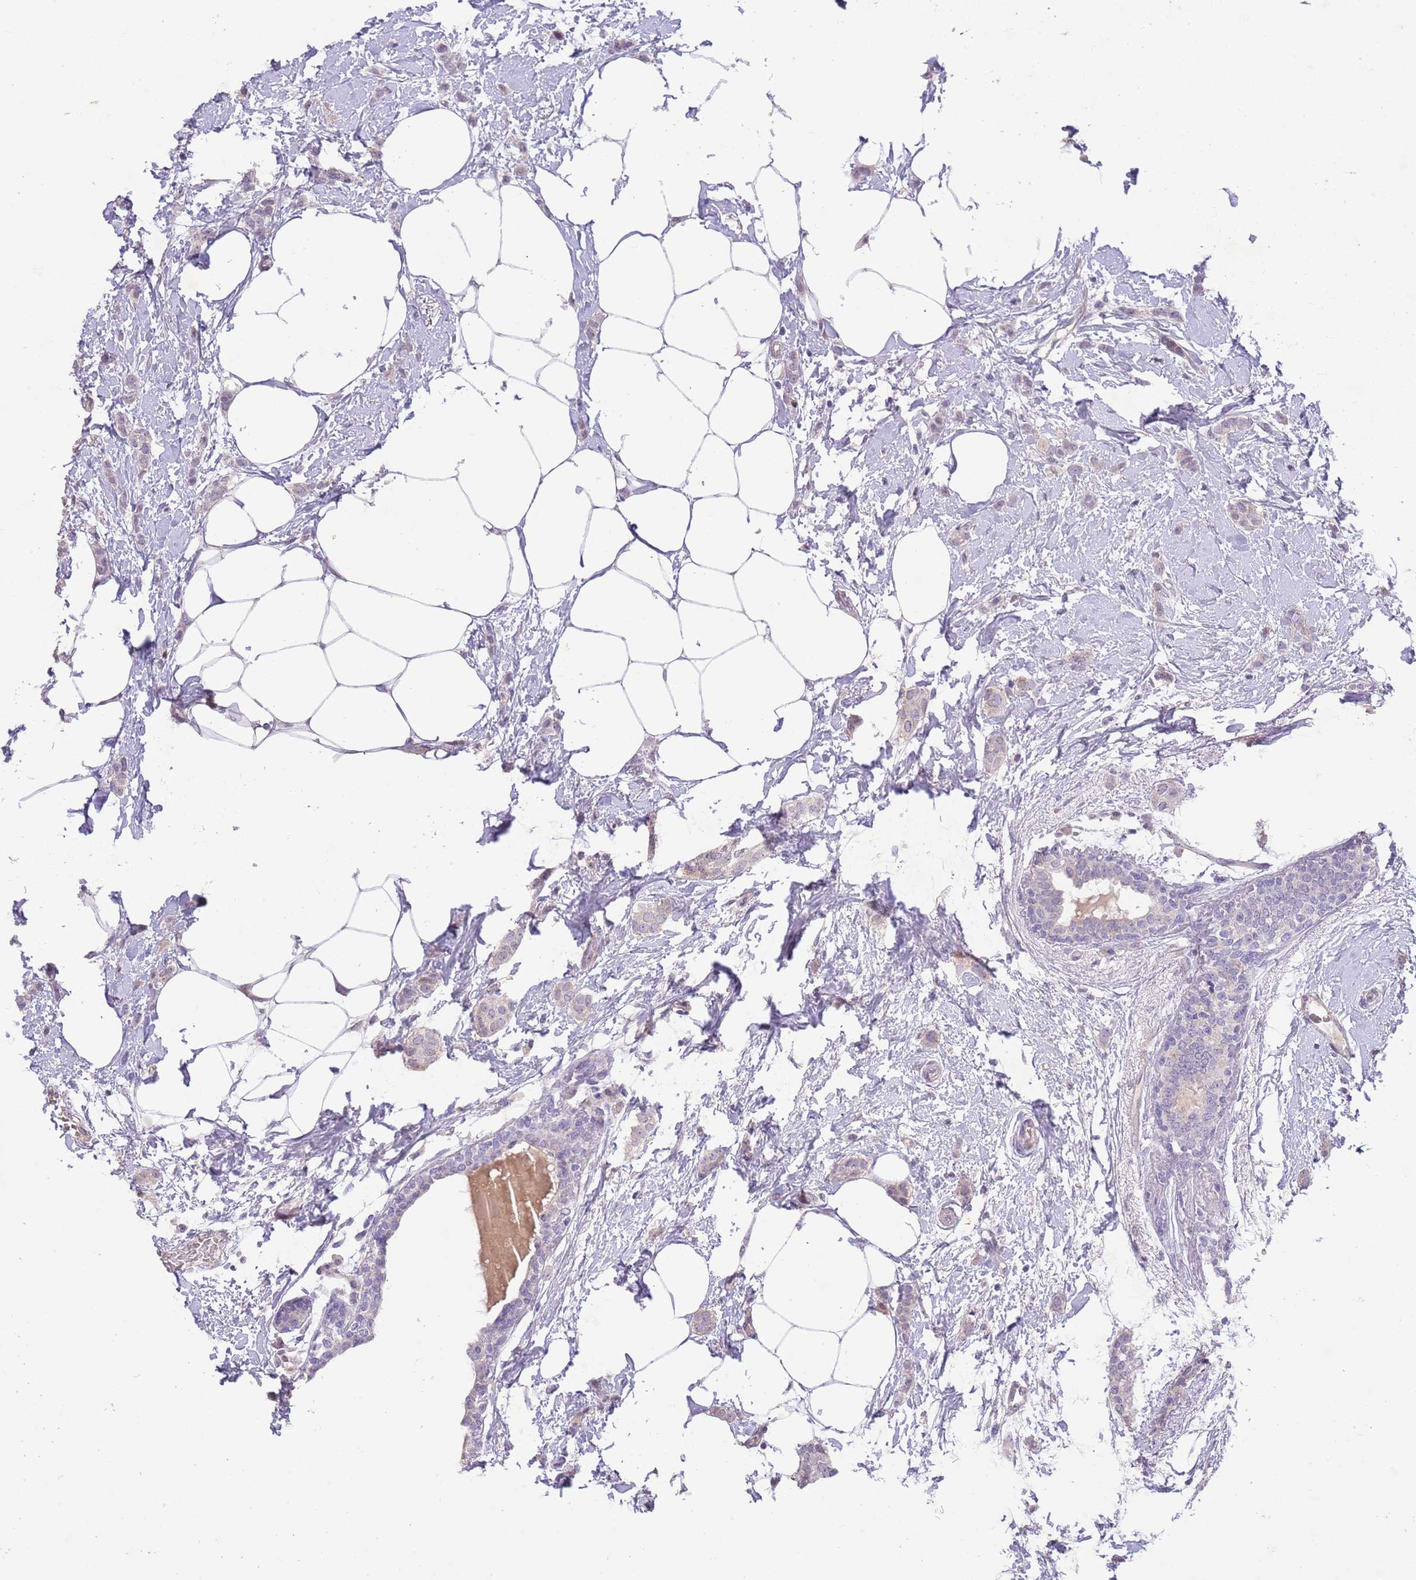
{"staining": {"intensity": "negative", "quantity": "none", "location": "none"}, "tissue": "breast cancer", "cell_type": "Tumor cells", "image_type": "cancer", "snomed": [{"axis": "morphology", "description": "Duct carcinoma"}, {"axis": "topography", "description": "Breast"}], "caption": "IHC photomicrograph of human breast invasive ductal carcinoma stained for a protein (brown), which shows no staining in tumor cells. (Stains: DAB (3,3'-diaminobenzidine) immunohistochemistry with hematoxylin counter stain, Microscopy: brightfield microscopy at high magnification).", "gene": "ZNF658", "patient": {"sex": "female", "age": 72}}